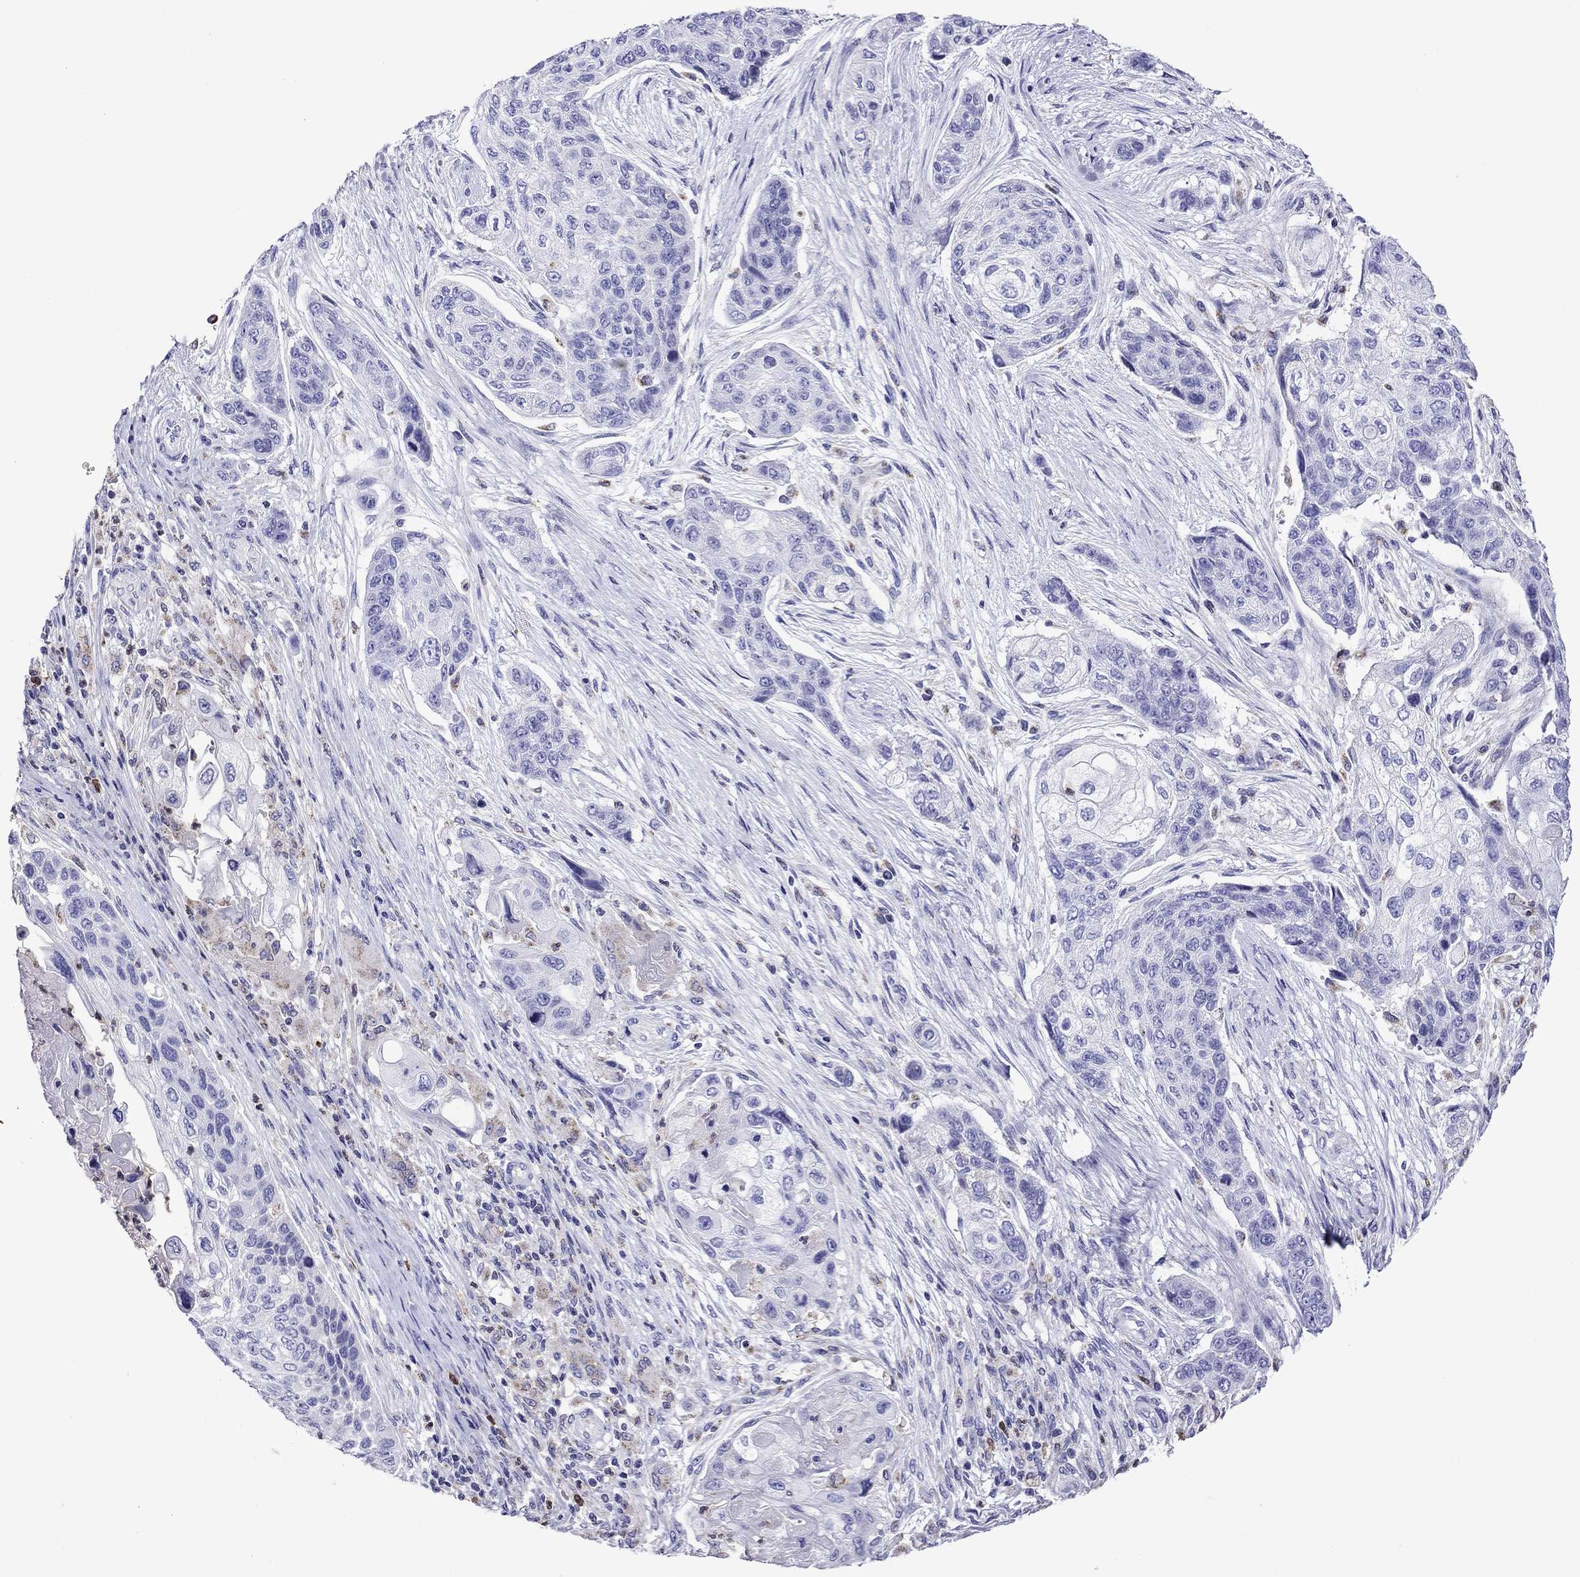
{"staining": {"intensity": "negative", "quantity": "none", "location": "none"}, "tissue": "lung cancer", "cell_type": "Tumor cells", "image_type": "cancer", "snomed": [{"axis": "morphology", "description": "Squamous cell carcinoma, NOS"}, {"axis": "topography", "description": "Lung"}], "caption": "Human lung squamous cell carcinoma stained for a protein using immunohistochemistry displays no positivity in tumor cells.", "gene": "SCG2", "patient": {"sex": "male", "age": 69}}